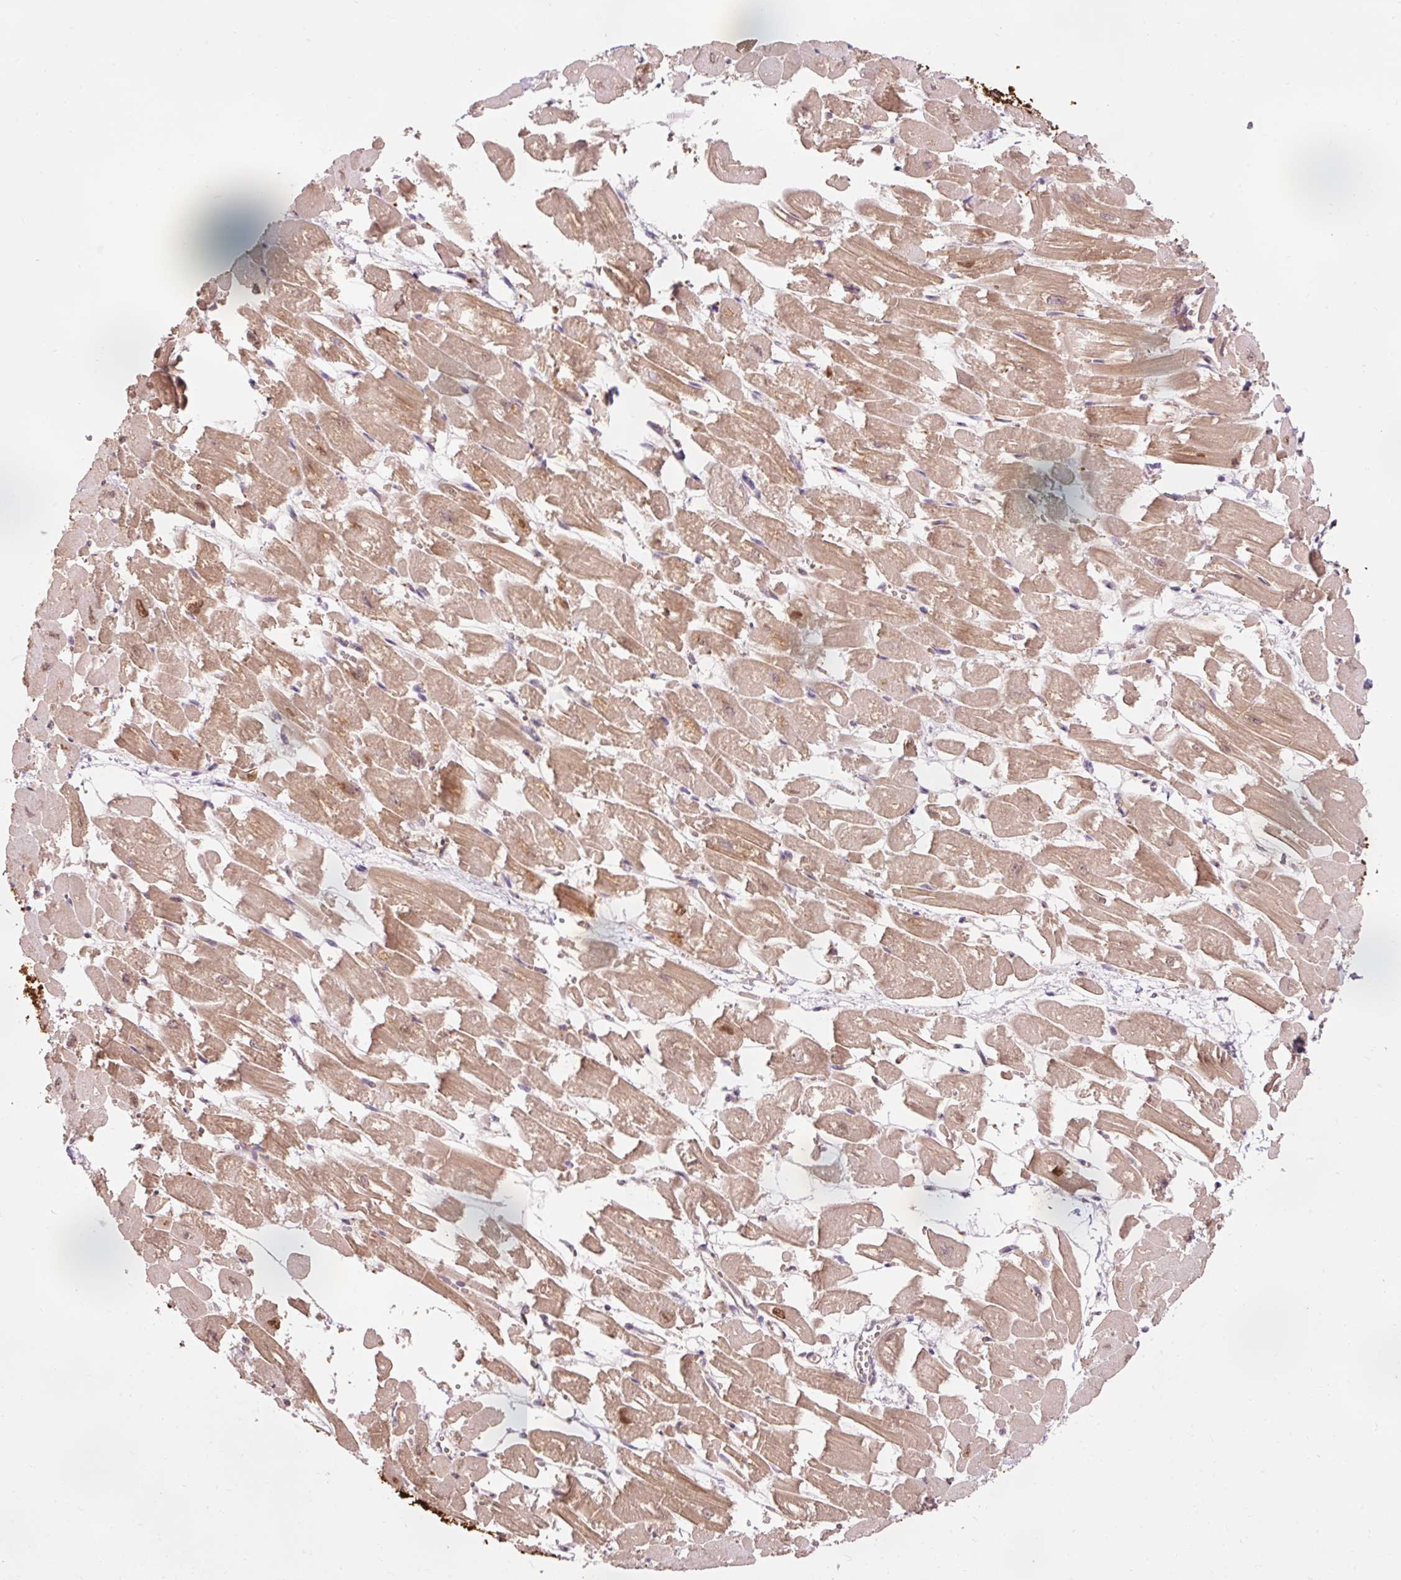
{"staining": {"intensity": "moderate", "quantity": ">75%", "location": "cytoplasmic/membranous"}, "tissue": "heart muscle", "cell_type": "Cardiomyocytes", "image_type": "normal", "snomed": [{"axis": "morphology", "description": "Normal tissue, NOS"}, {"axis": "topography", "description": "Heart"}], "caption": "Brown immunohistochemical staining in unremarkable human heart muscle displays moderate cytoplasmic/membranous positivity in about >75% of cardiomyocytes. Ihc stains the protein in brown and the nuclei are stained blue.", "gene": "PDAP1", "patient": {"sex": "male", "age": 54}}